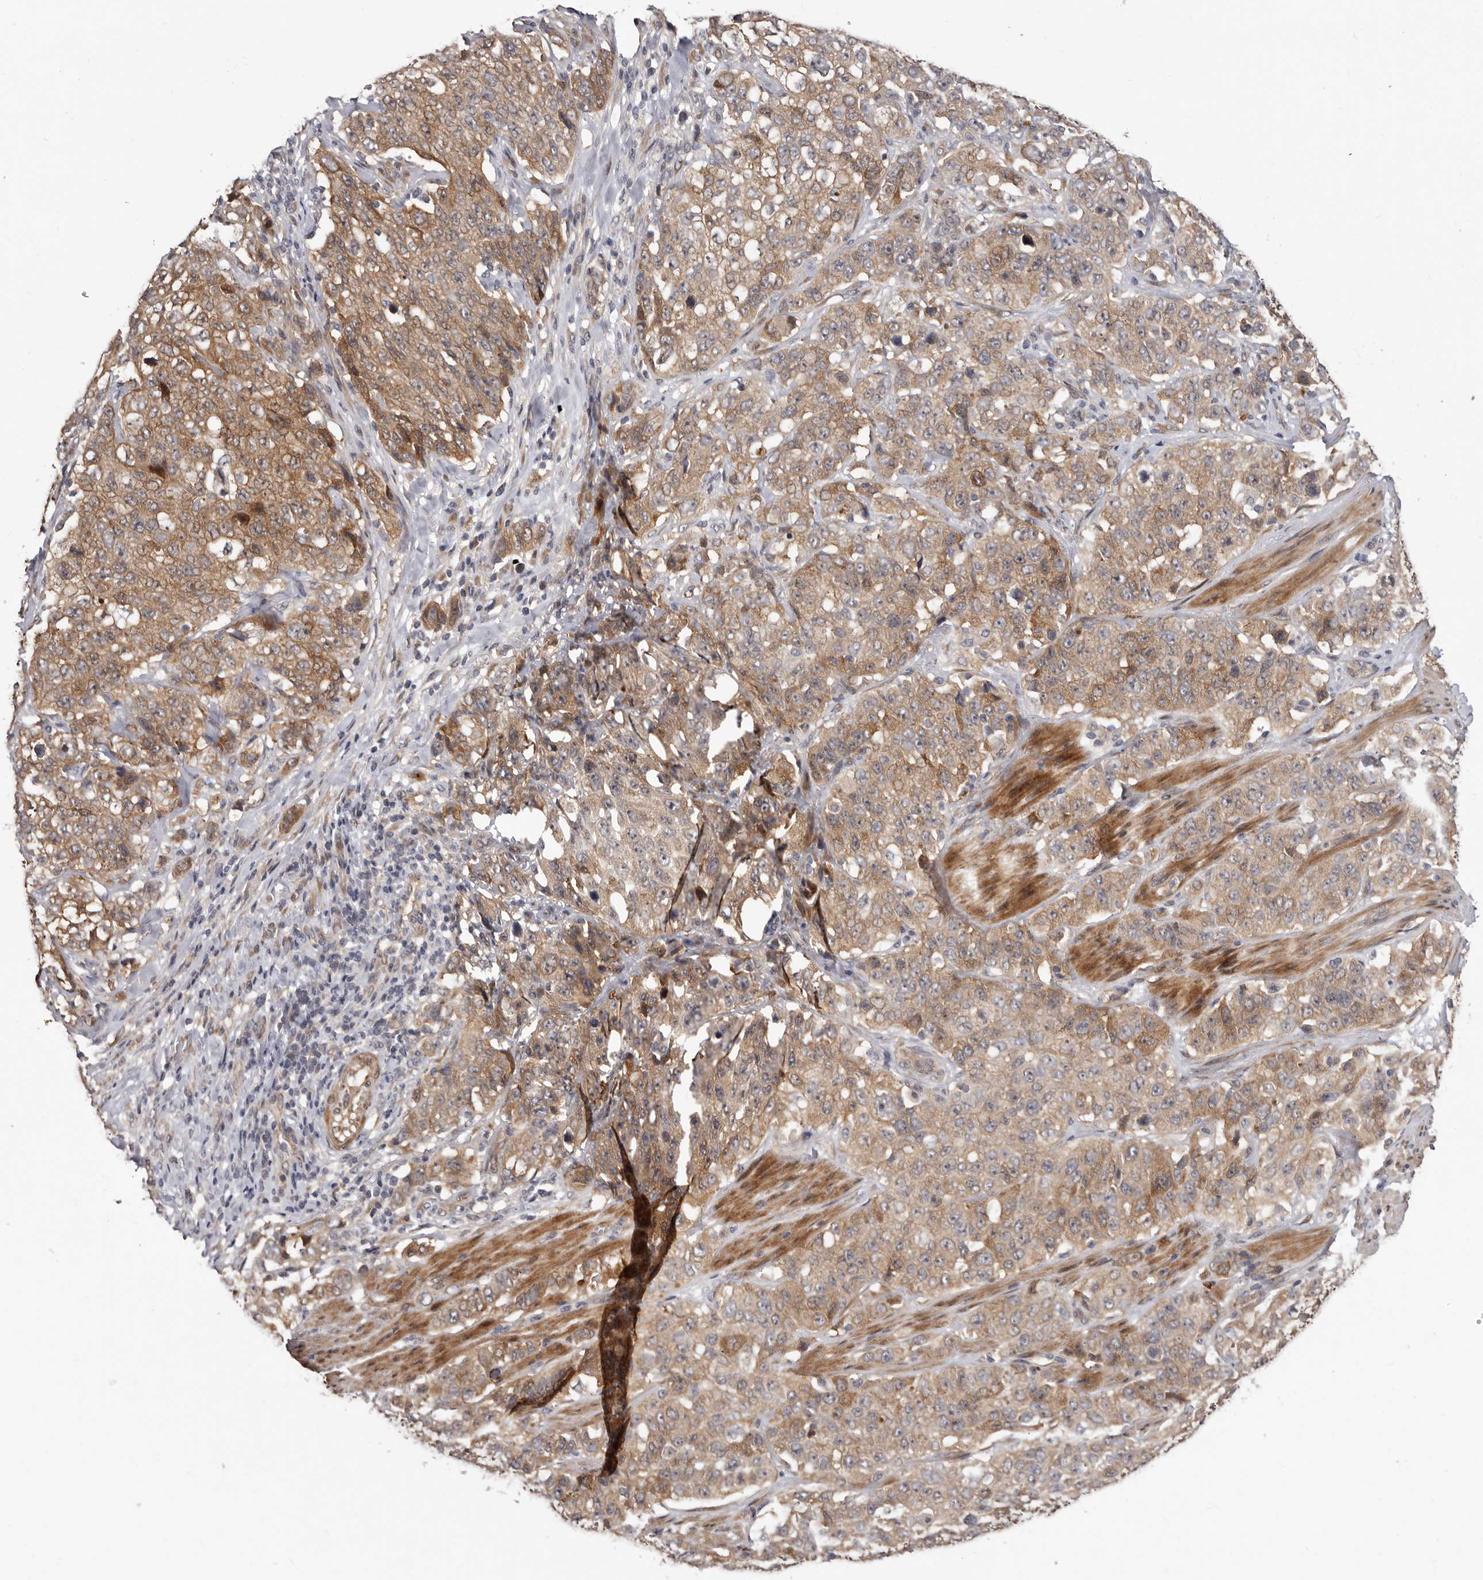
{"staining": {"intensity": "moderate", "quantity": ">75%", "location": "cytoplasmic/membranous"}, "tissue": "stomach cancer", "cell_type": "Tumor cells", "image_type": "cancer", "snomed": [{"axis": "morphology", "description": "Adenocarcinoma, NOS"}, {"axis": "topography", "description": "Stomach"}], "caption": "Adenocarcinoma (stomach) stained for a protein shows moderate cytoplasmic/membranous positivity in tumor cells.", "gene": "SBDS", "patient": {"sex": "male", "age": 48}}